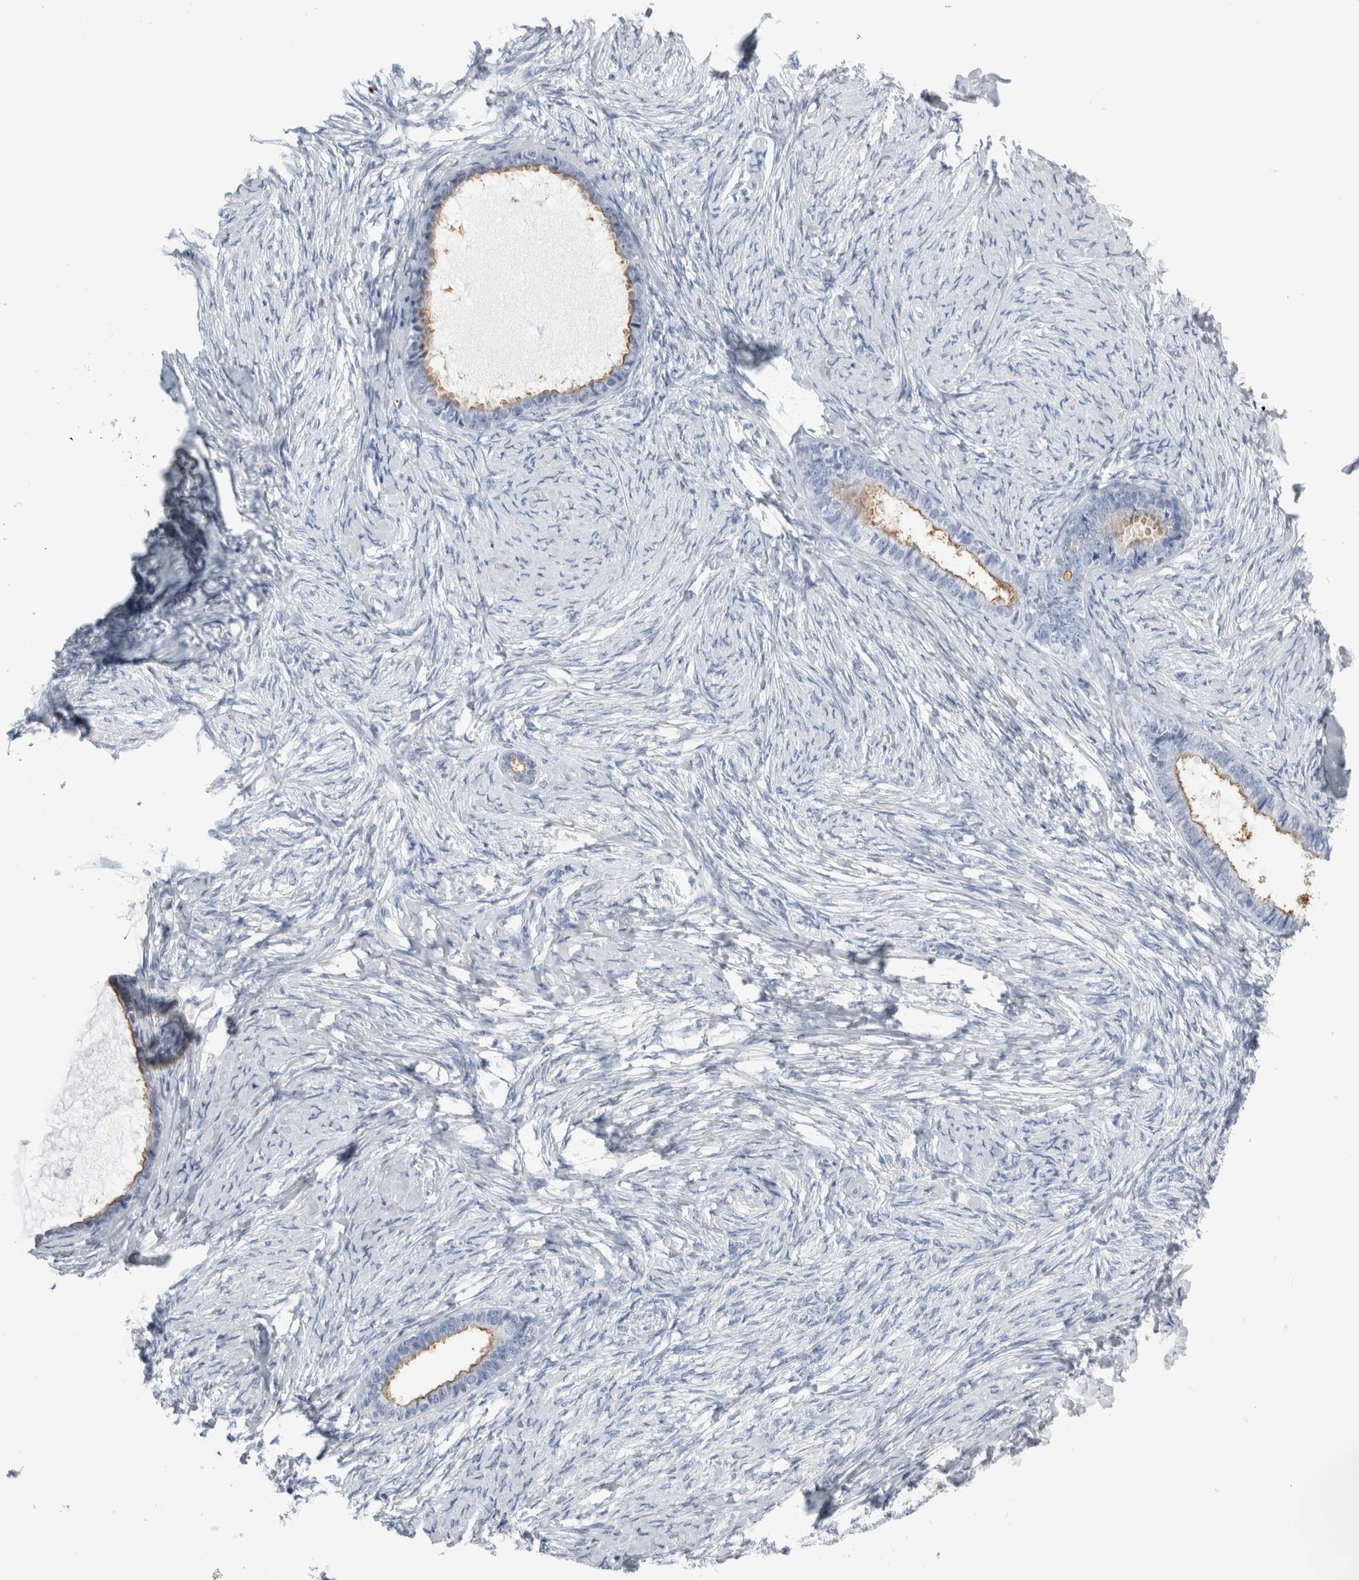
{"staining": {"intensity": "negative", "quantity": "none", "location": "none"}, "tissue": "ovarian cancer", "cell_type": "Tumor cells", "image_type": "cancer", "snomed": [{"axis": "morphology", "description": "Cystadenocarcinoma, serous, NOS"}, {"axis": "topography", "description": "Ovary"}], "caption": "A photomicrograph of serous cystadenocarcinoma (ovarian) stained for a protein demonstrates no brown staining in tumor cells.", "gene": "ANKFY1", "patient": {"sex": "female", "age": 79}}